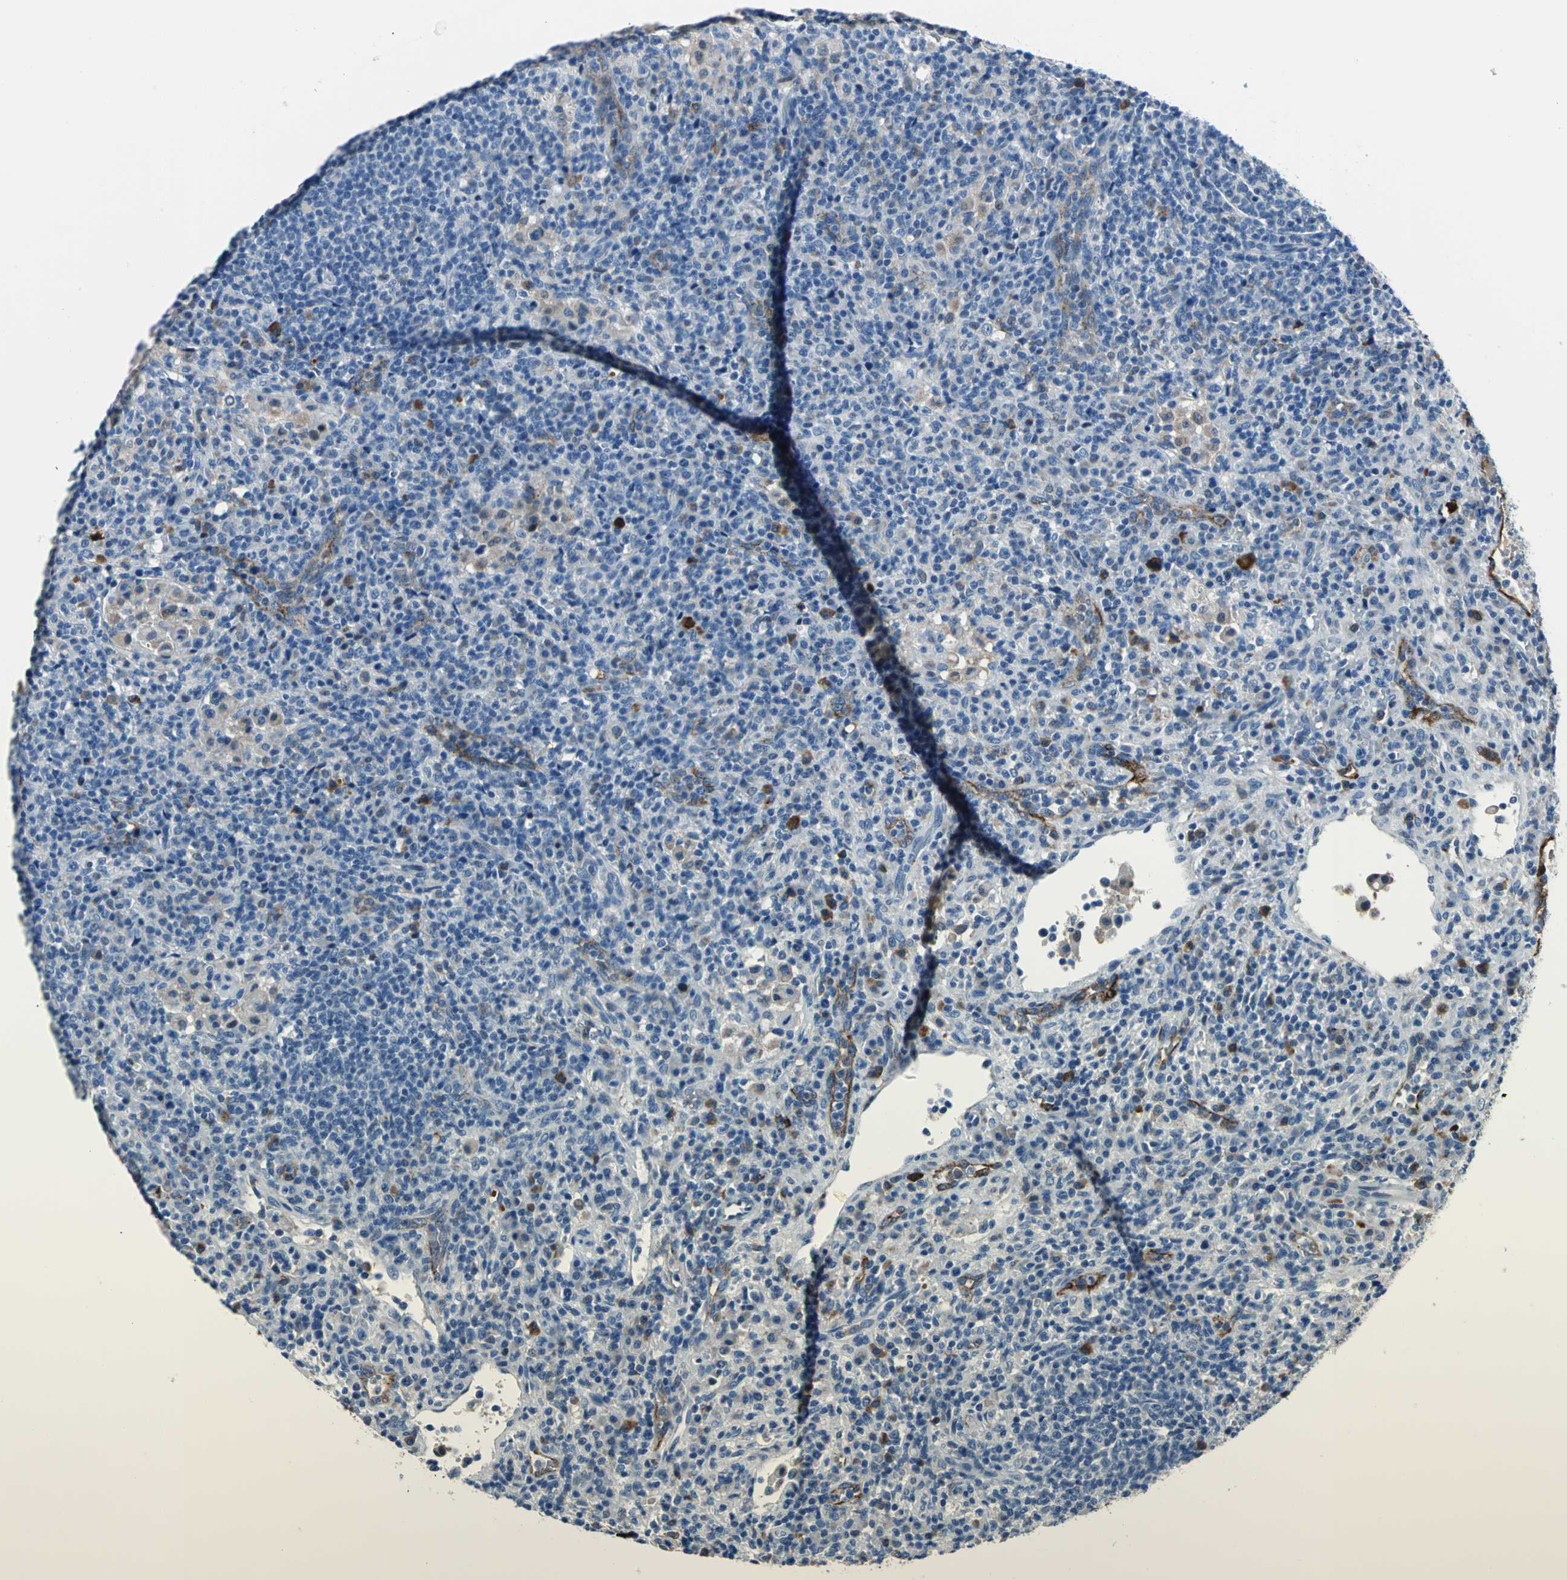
{"staining": {"intensity": "negative", "quantity": "none", "location": "none"}, "tissue": "lymphoma", "cell_type": "Tumor cells", "image_type": "cancer", "snomed": [{"axis": "morphology", "description": "Hodgkin's disease, NOS"}, {"axis": "topography", "description": "Lymph node"}], "caption": "Immunohistochemistry image of Hodgkin's disease stained for a protein (brown), which displays no positivity in tumor cells.", "gene": "SELP", "patient": {"sex": "male", "age": 65}}